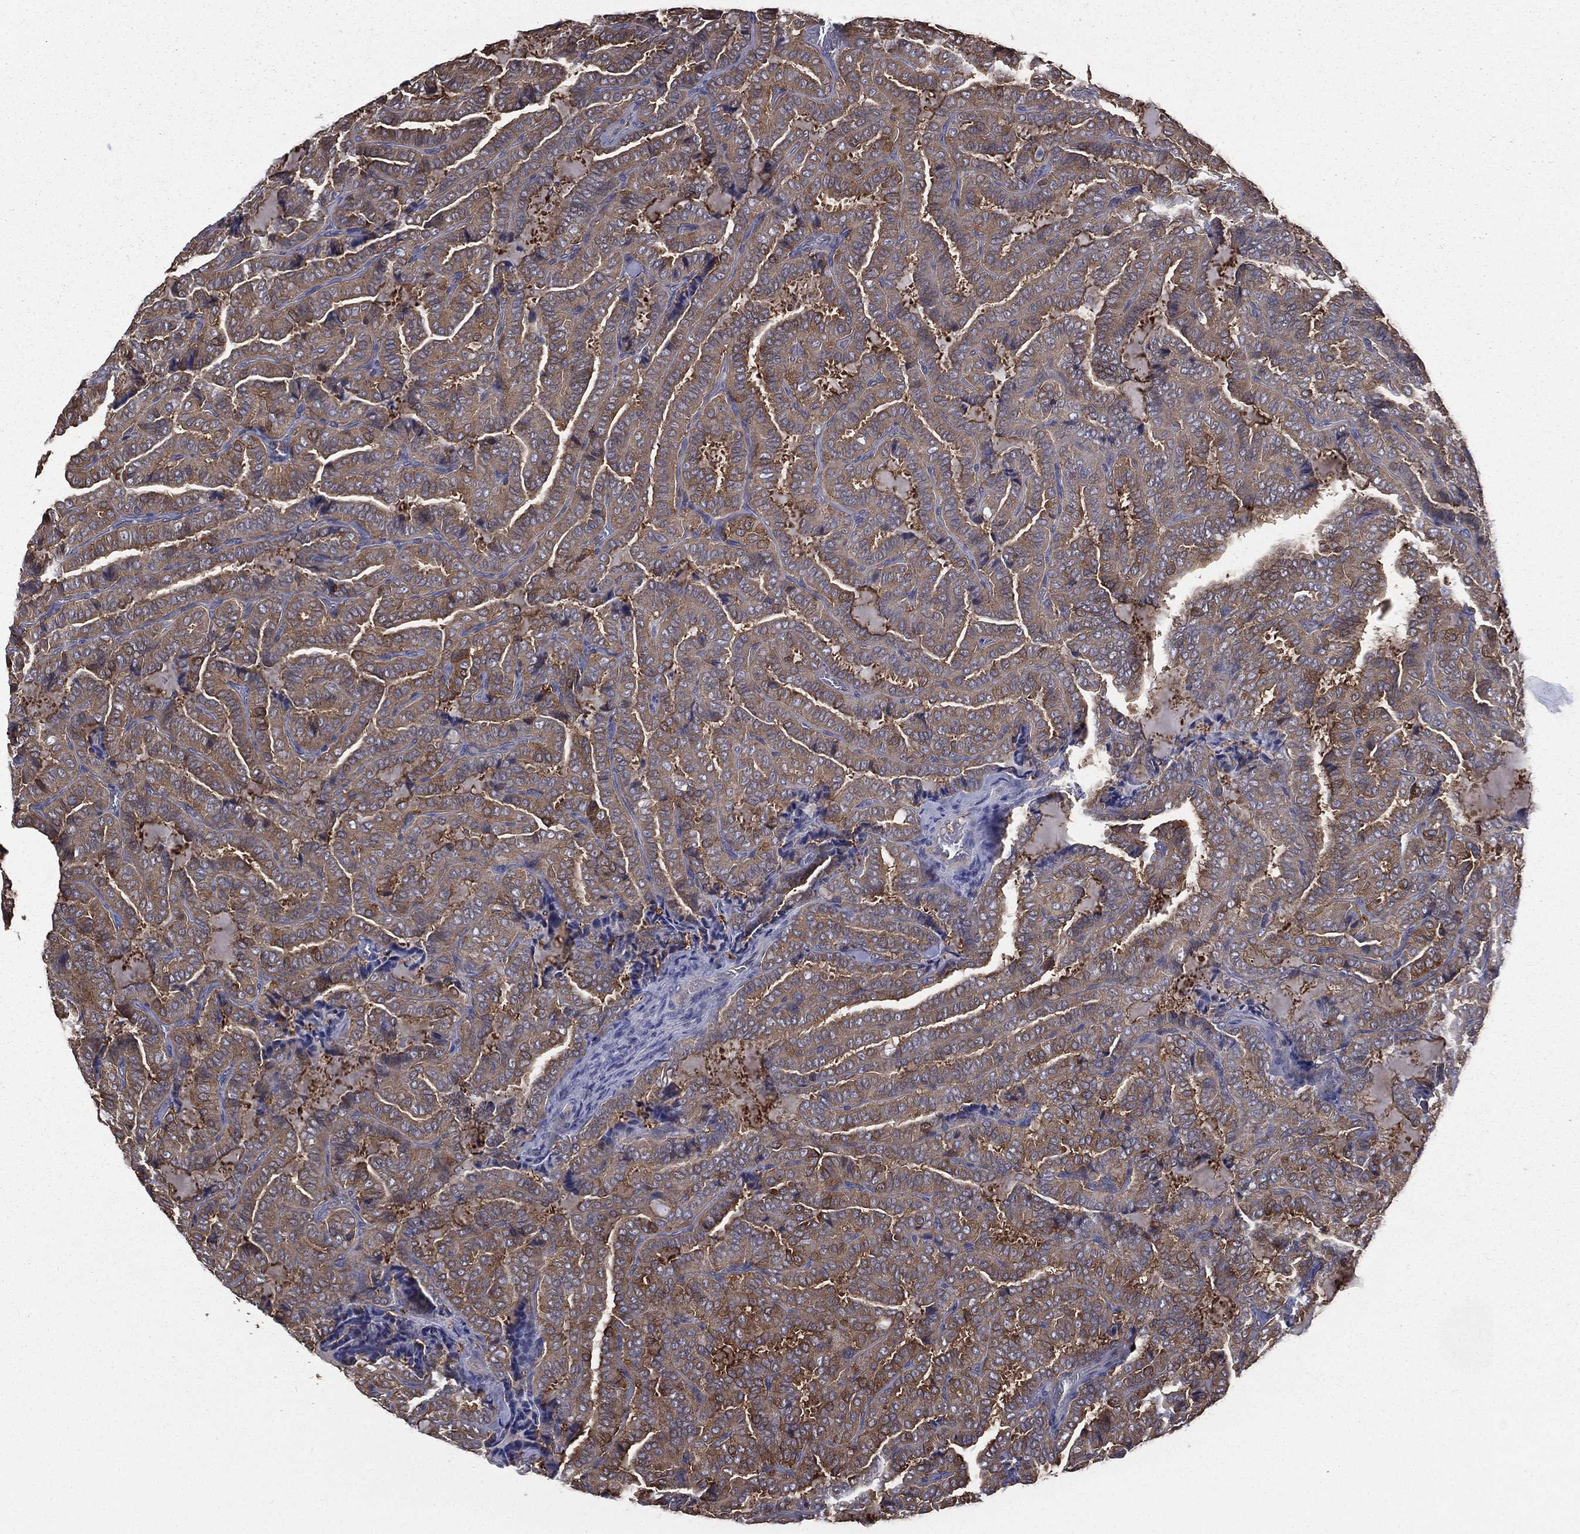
{"staining": {"intensity": "moderate", "quantity": ">75%", "location": "cytoplasmic/membranous"}, "tissue": "thyroid cancer", "cell_type": "Tumor cells", "image_type": "cancer", "snomed": [{"axis": "morphology", "description": "Papillary adenocarcinoma, NOS"}, {"axis": "topography", "description": "Thyroid gland"}], "caption": "Tumor cells show medium levels of moderate cytoplasmic/membranous staining in about >75% of cells in human thyroid cancer (papillary adenocarcinoma).", "gene": "SARS1", "patient": {"sex": "female", "age": 39}}